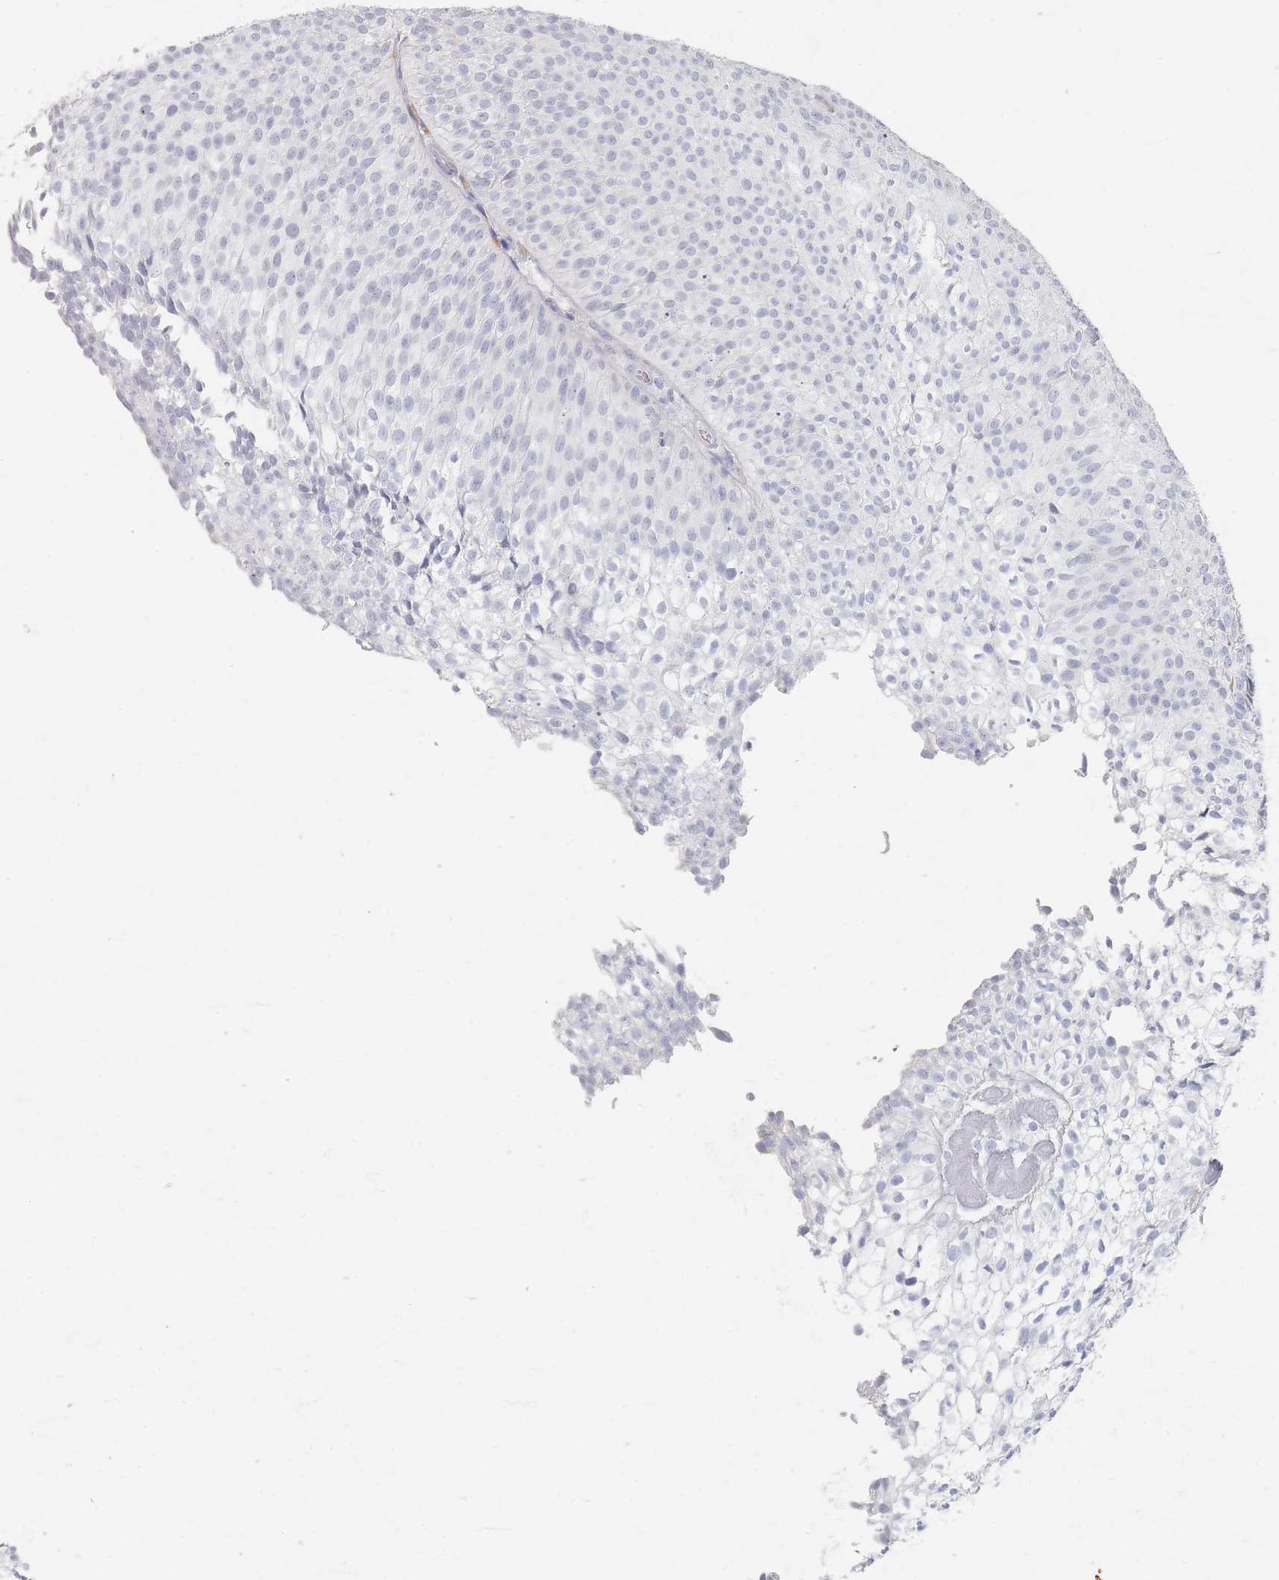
{"staining": {"intensity": "negative", "quantity": "none", "location": "none"}, "tissue": "urothelial cancer", "cell_type": "Tumor cells", "image_type": "cancer", "snomed": [{"axis": "morphology", "description": "Urothelial carcinoma, Low grade"}, {"axis": "topography", "description": "Urinary bladder"}], "caption": "DAB (3,3'-diaminobenzidine) immunohistochemical staining of low-grade urothelial carcinoma exhibits no significant staining in tumor cells.", "gene": "SLC2A11", "patient": {"sex": "male", "age": 91}}